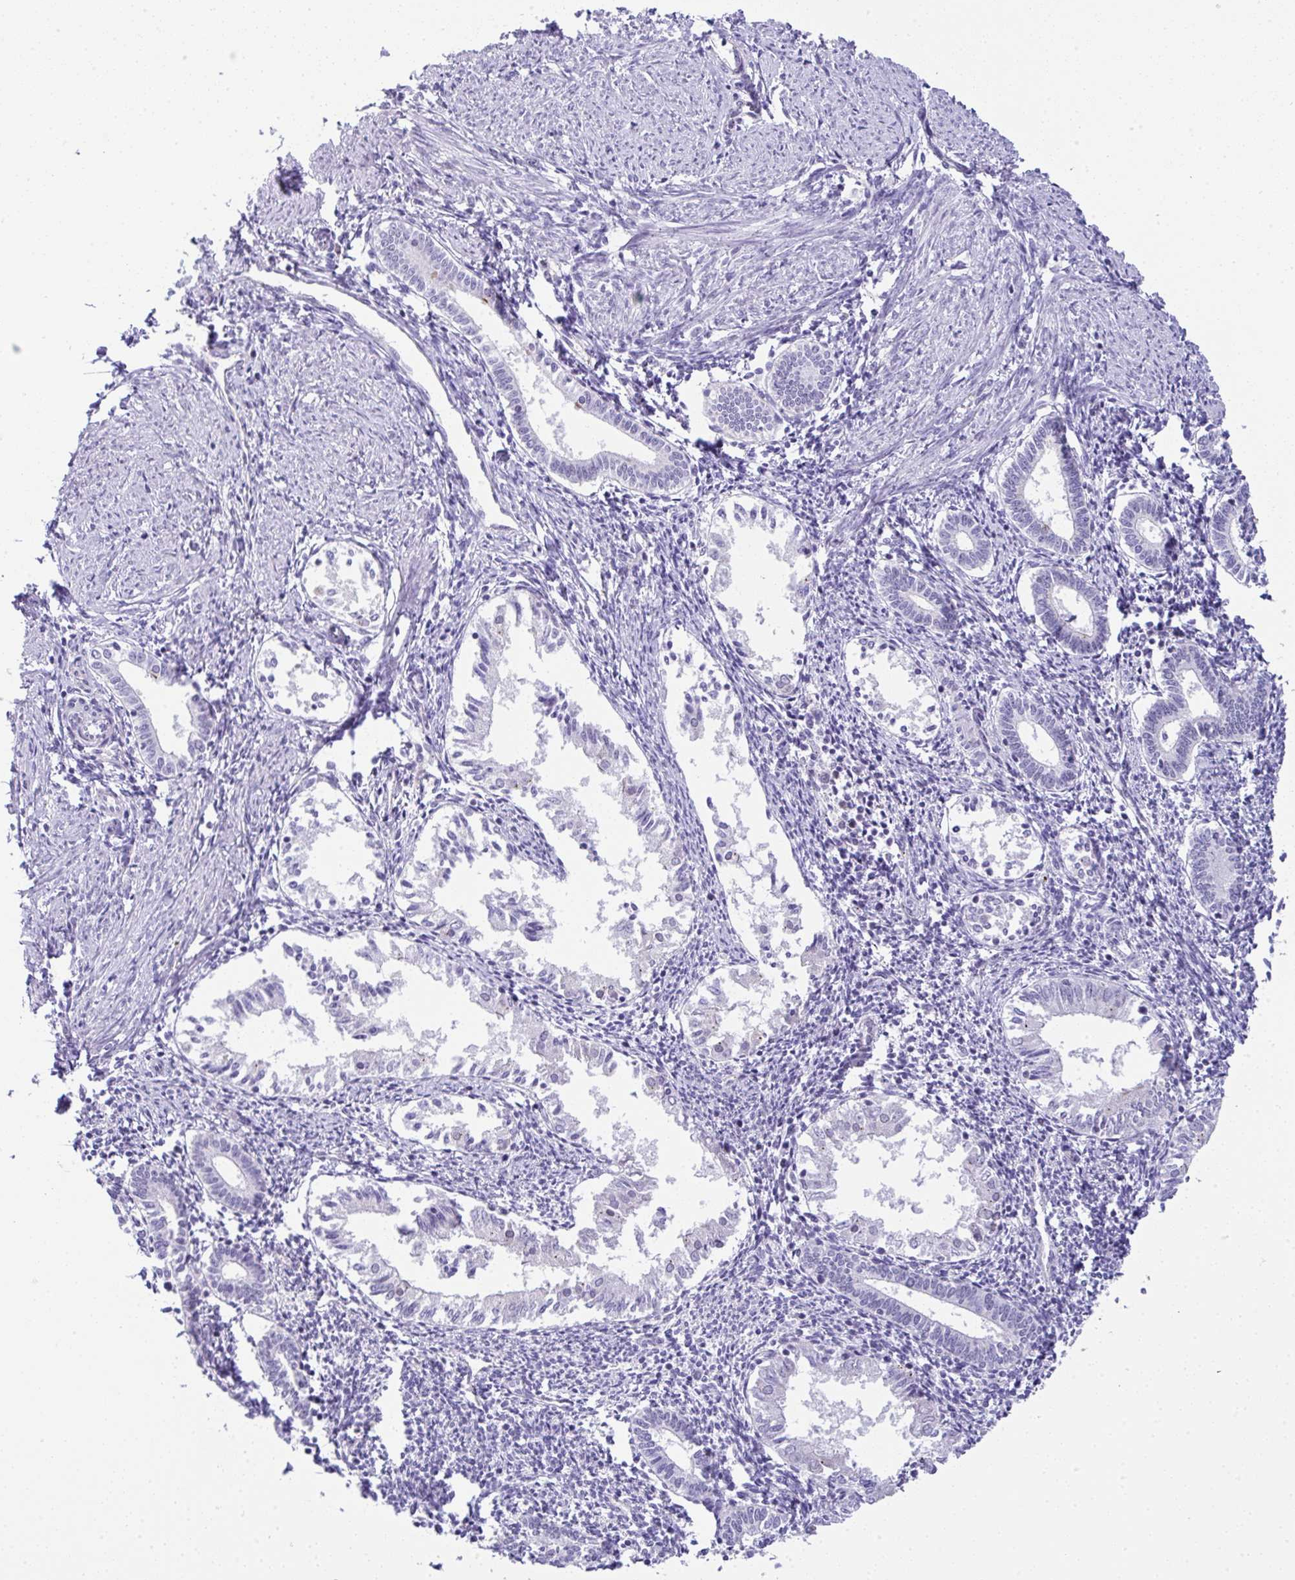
{"staining": {"intensity": "negative", "quantity": "none", "location": "none"}, "tissue": "endometrium", "cell_type": "Cells in endometrial stroma", "image_type": "normal", "snomed": [{"axis": "morphology", "description": "Normal tissue, NOS"}, {"axis": "topography", "description": "Endometrium"}], "caption": "A micrograph of human endometrium is negative for staining in cells in endometrial stroma. (DAB IHC with hematoxylin counter stain).", "gene": "FAM177A1", "patient": {"sex": "female", "age": 41}}